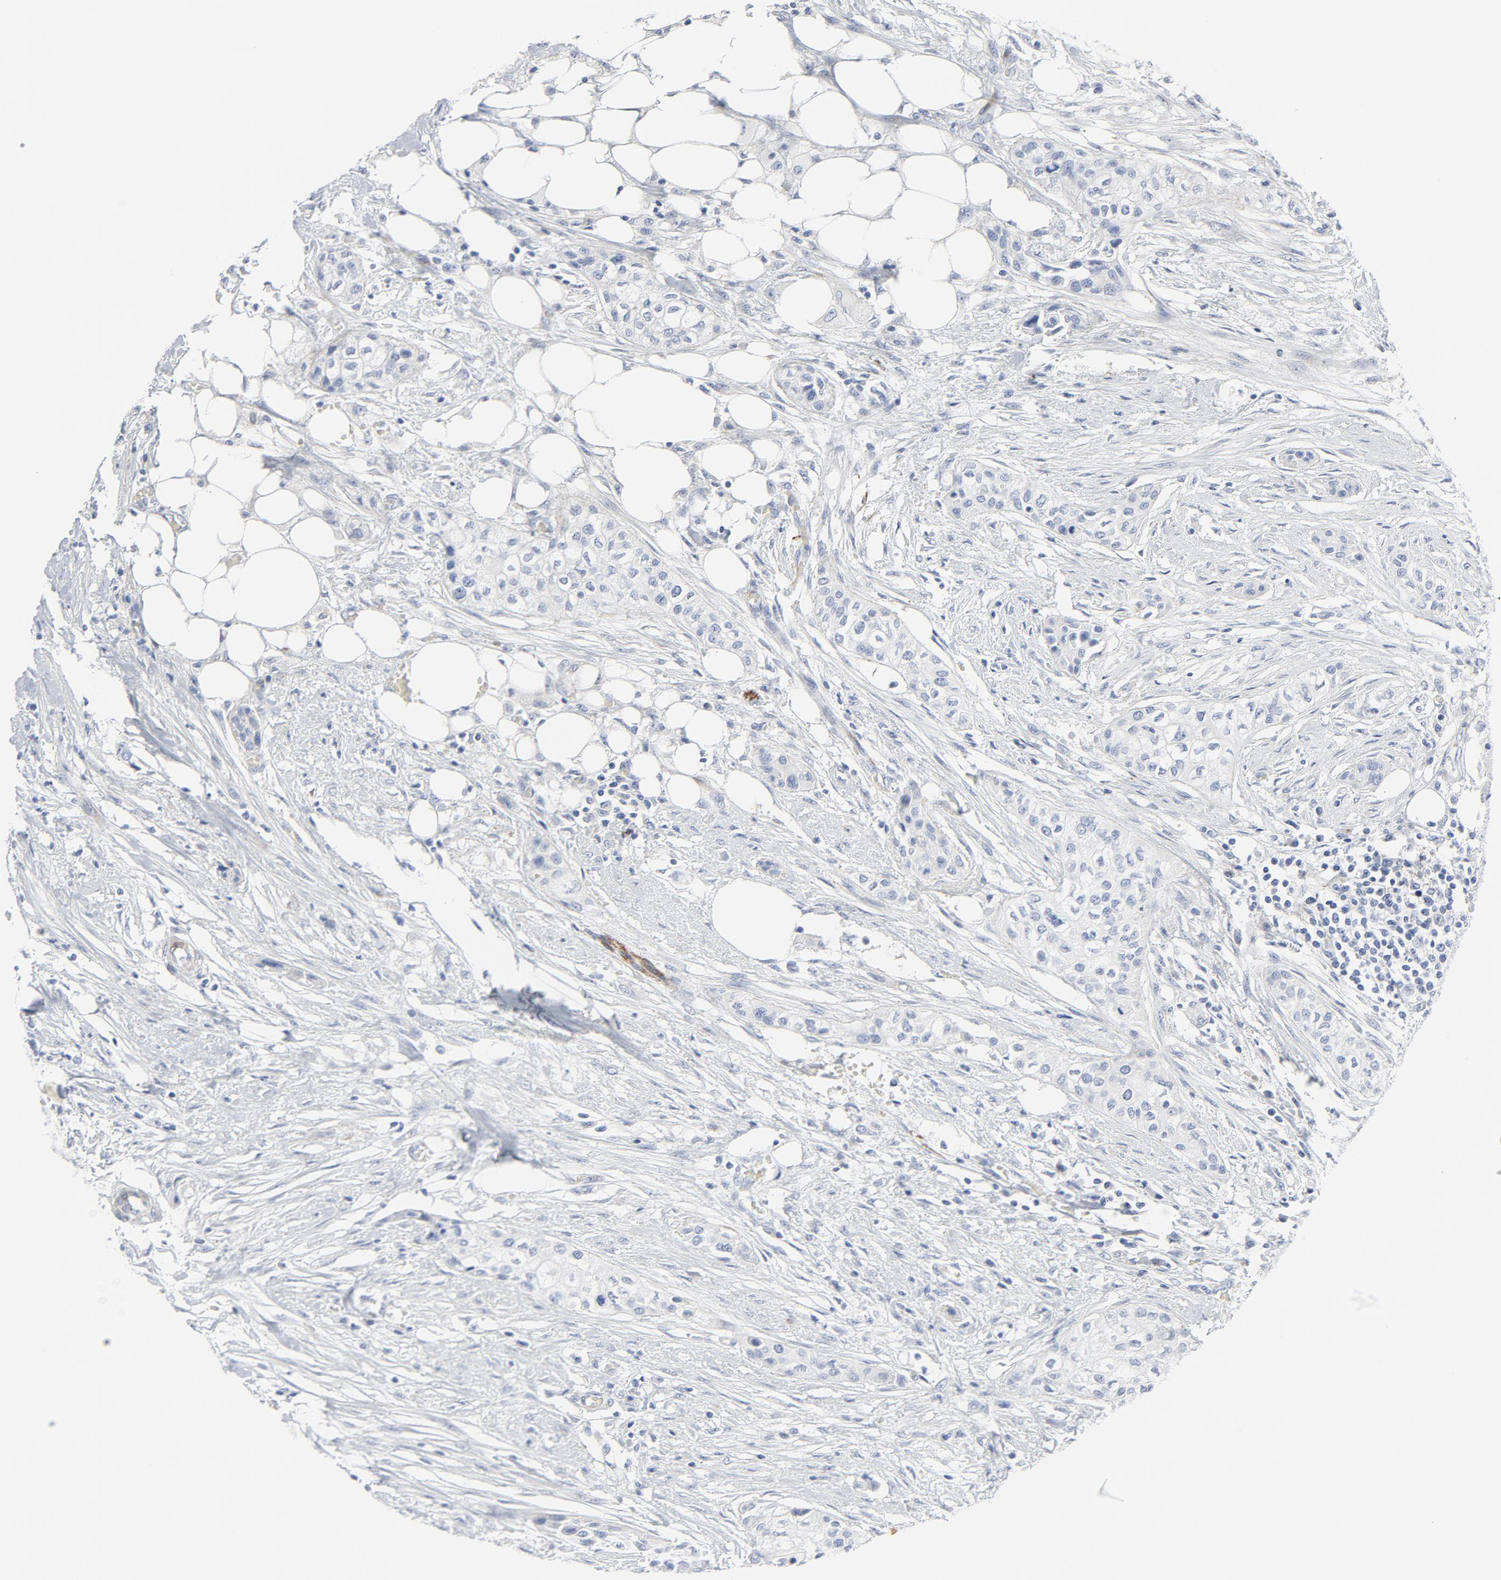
{"staining": {"intensity": "weak", "quantity": "<25%", "location": "cytoplasmic/membranous"}, "tissue": "urothelial cancer", "cell_type": "Tumor cells", "image_type": "cancer", "snomed": [{"axis": "morphology", "description": "Urothelial carcinoma, High grade"}, {"axis": "topography", "description": "Urinary bladder"}], "caption": "Urothelial cancer stained for a protein using IHC reveals no staining tumor cells.", "gene": "TUBB1", "patient": {"sex": "male", "age": 74}}